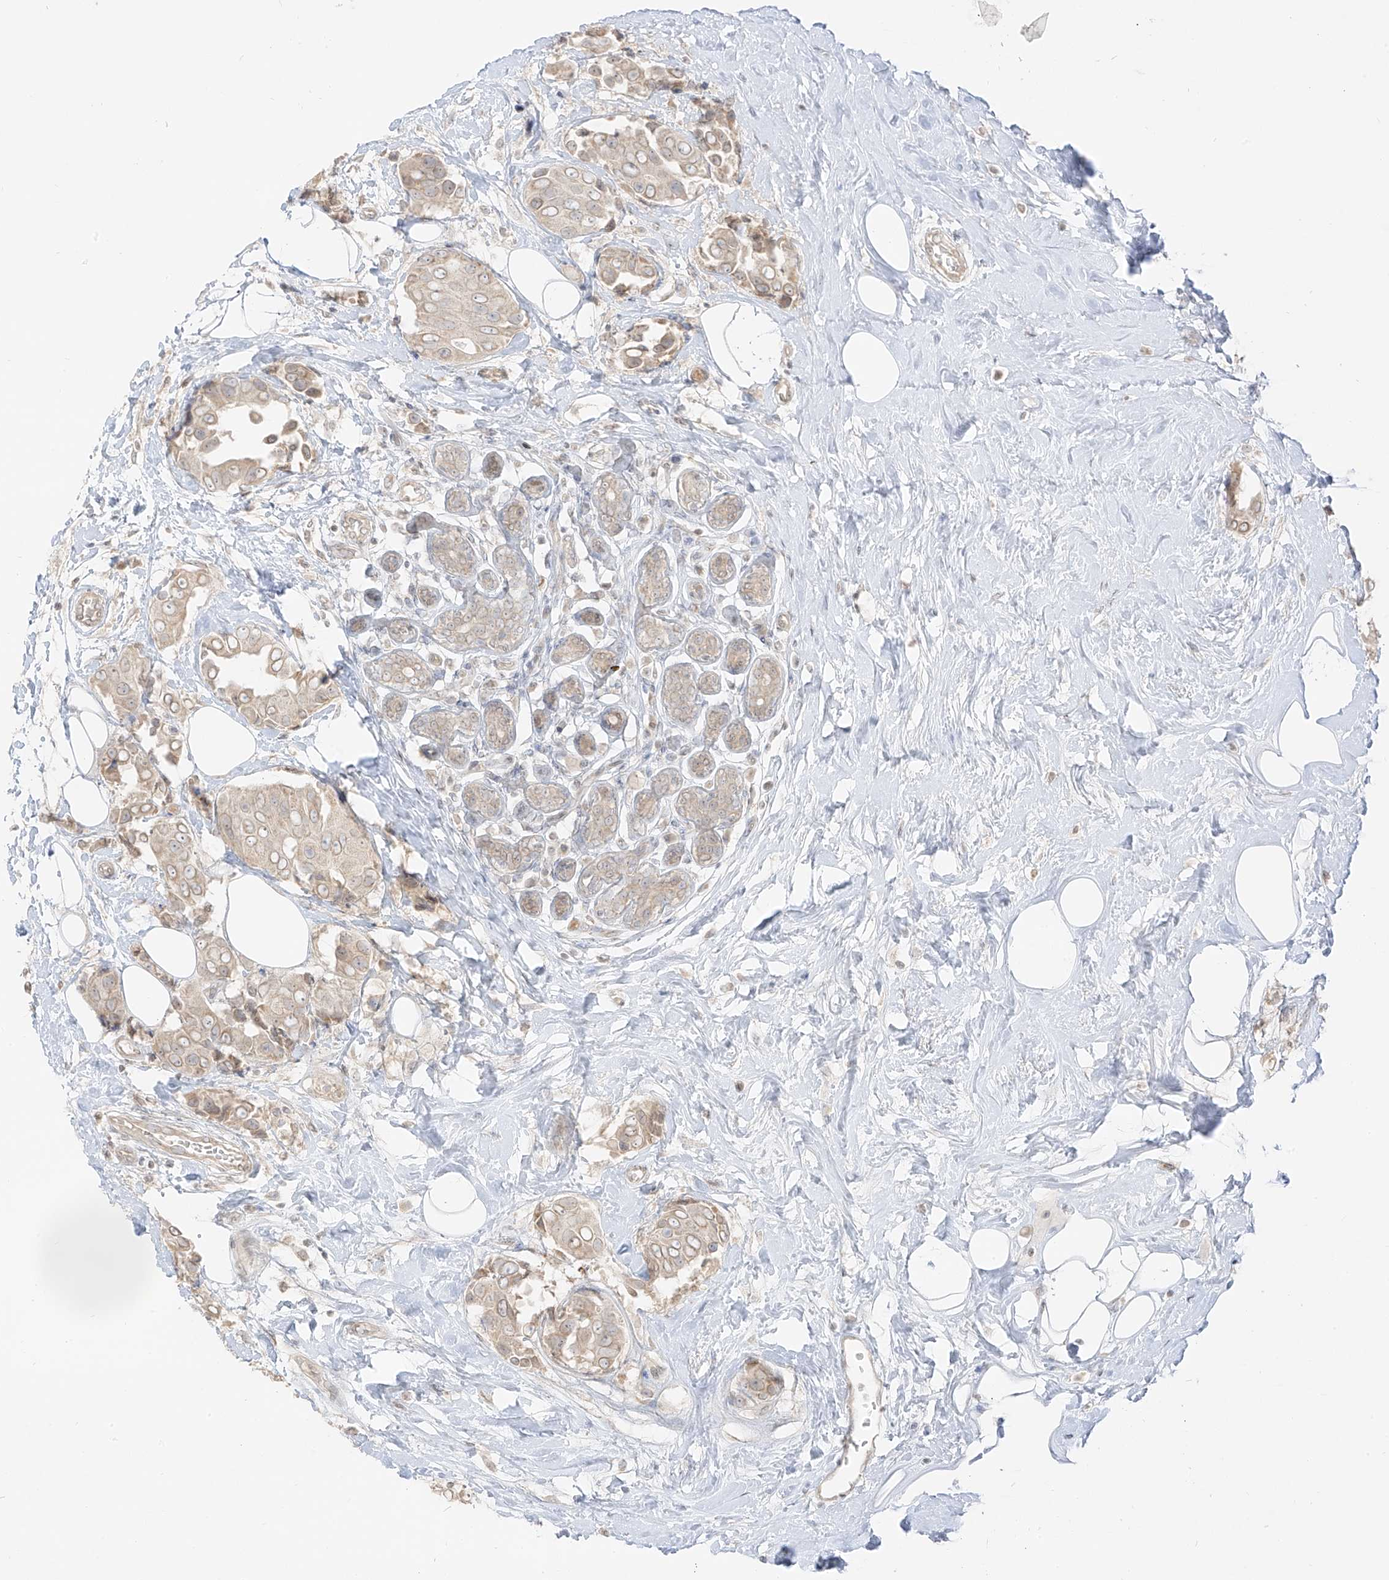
{"staining": {"intensity": "weak", "quantity": "<25%", "location": "cytoplasmic/membranous"}, "tissue": "breast cancer", "cell_type": "Tumor cells", "image_type": "cancer", "snomed": [{"axis": "morphology", "description": "Normal tissue, NOS"}, {"axis": "morphology", "description": "Duct carcinoma"}, {"axis": "topography", "description": "Breast"}], "caption": "IHC micrograph of neoplastic tissue: human breast cancer (intraductal carcinoma) stained with DAB displays no significant protein positivity in tumor cells. (Immunohistochemistry (ihc), brightfield microscopy, high magnification).", "gene": "LIPT1", "patient": {"sex": "female", "age": 39}}